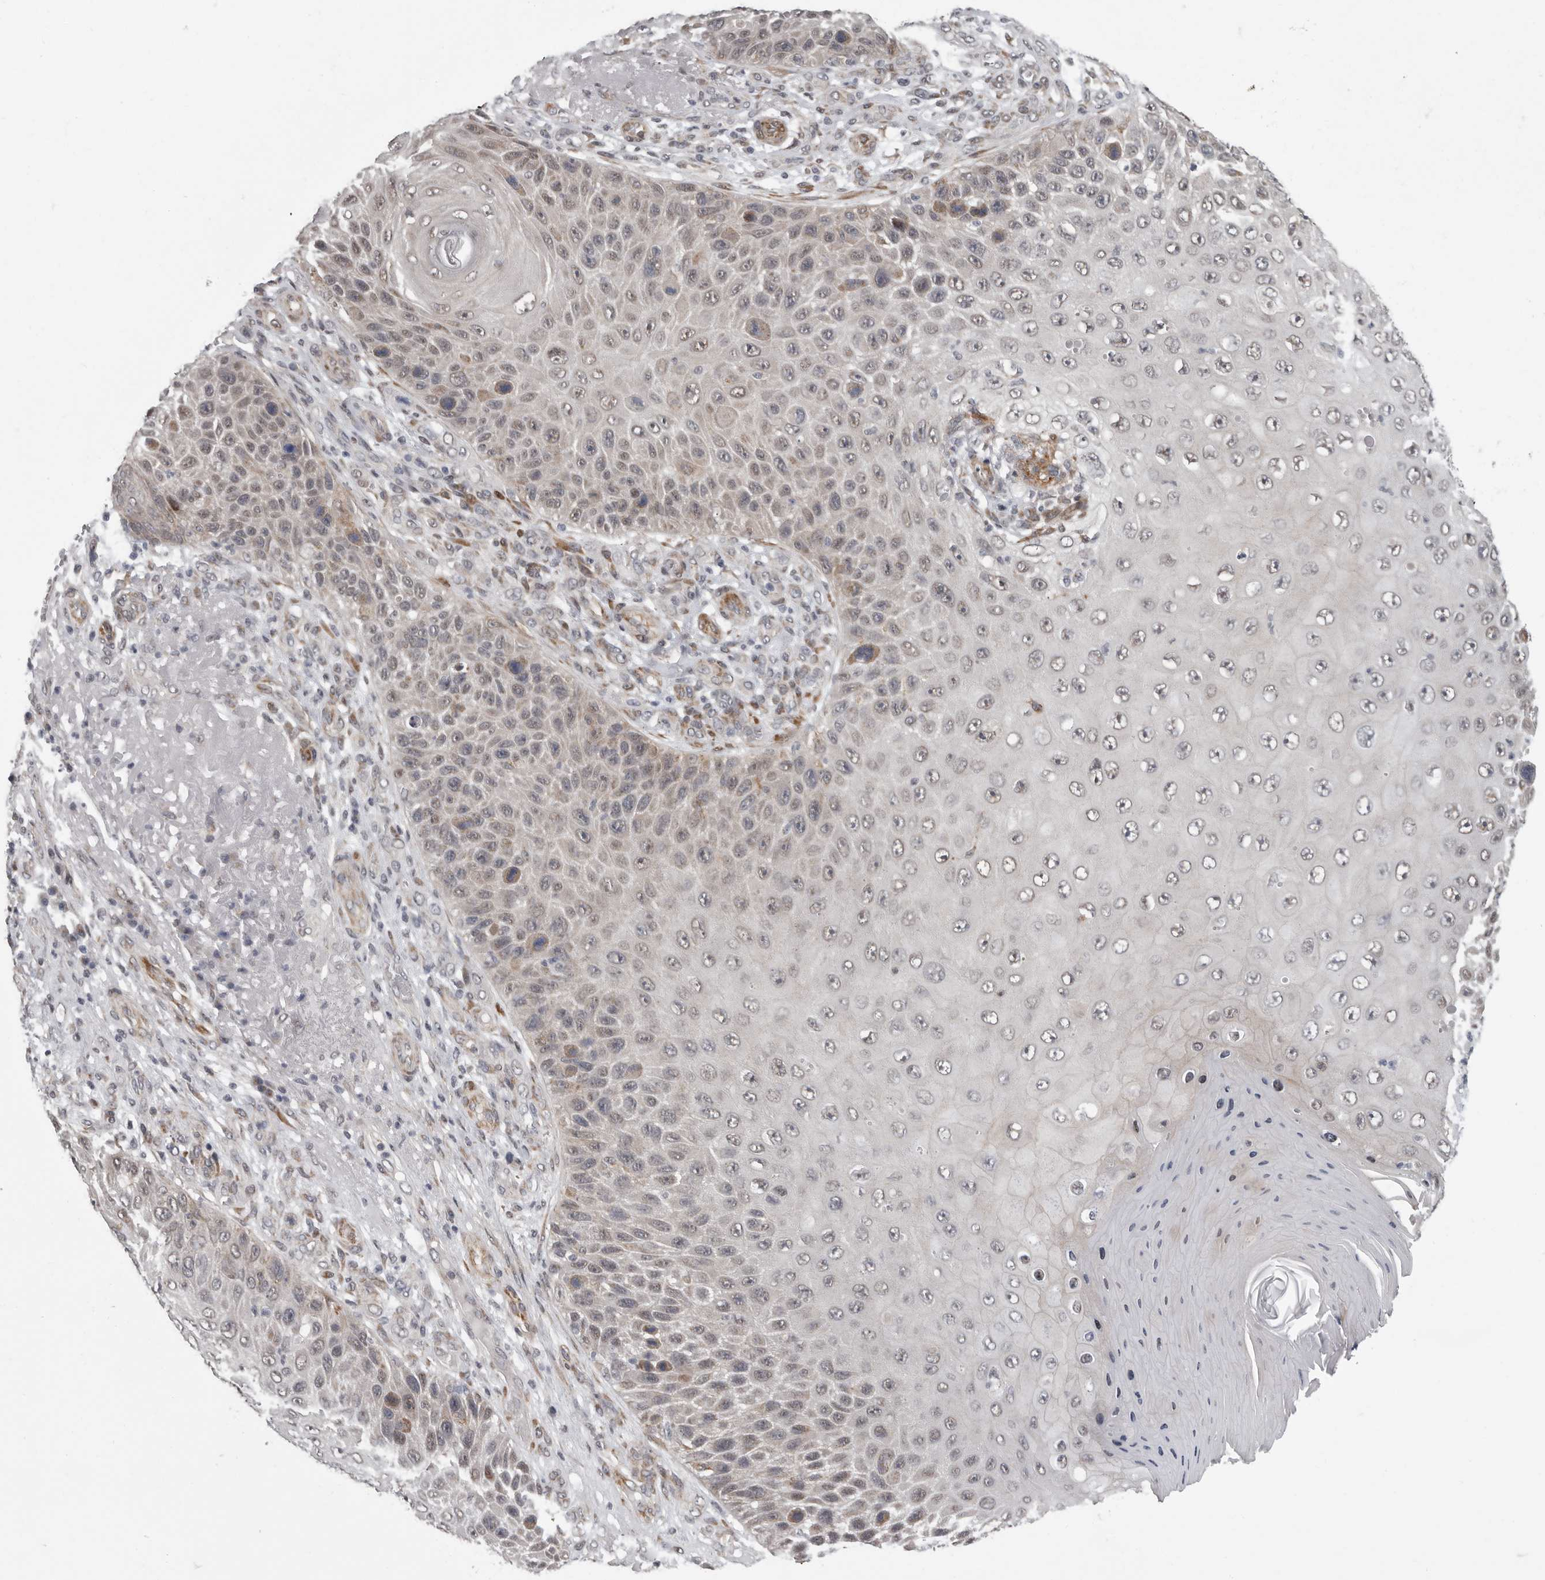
{"staining": {"intensity": "weak", "quantity": "<25%", "location": "cytoplasmic/membranous"}, "tissue": "skin cancer", "cell_type": "Tumor cells", "image_type": "cancer", "snomed": [{"axis": "morphology", "description": "Squamous cell carcinoma, NOS"}, {"axis": "topography", "description": "Skin"}], "caption": "DAB (3,3'-diaminobenzidine) immunohistochemical staining of skin squamous cell carcinoma demonstrates no significant expression in tumor cells.", "gene": "RALGPS2", "patient": {"sex": "female", "age": 88}}